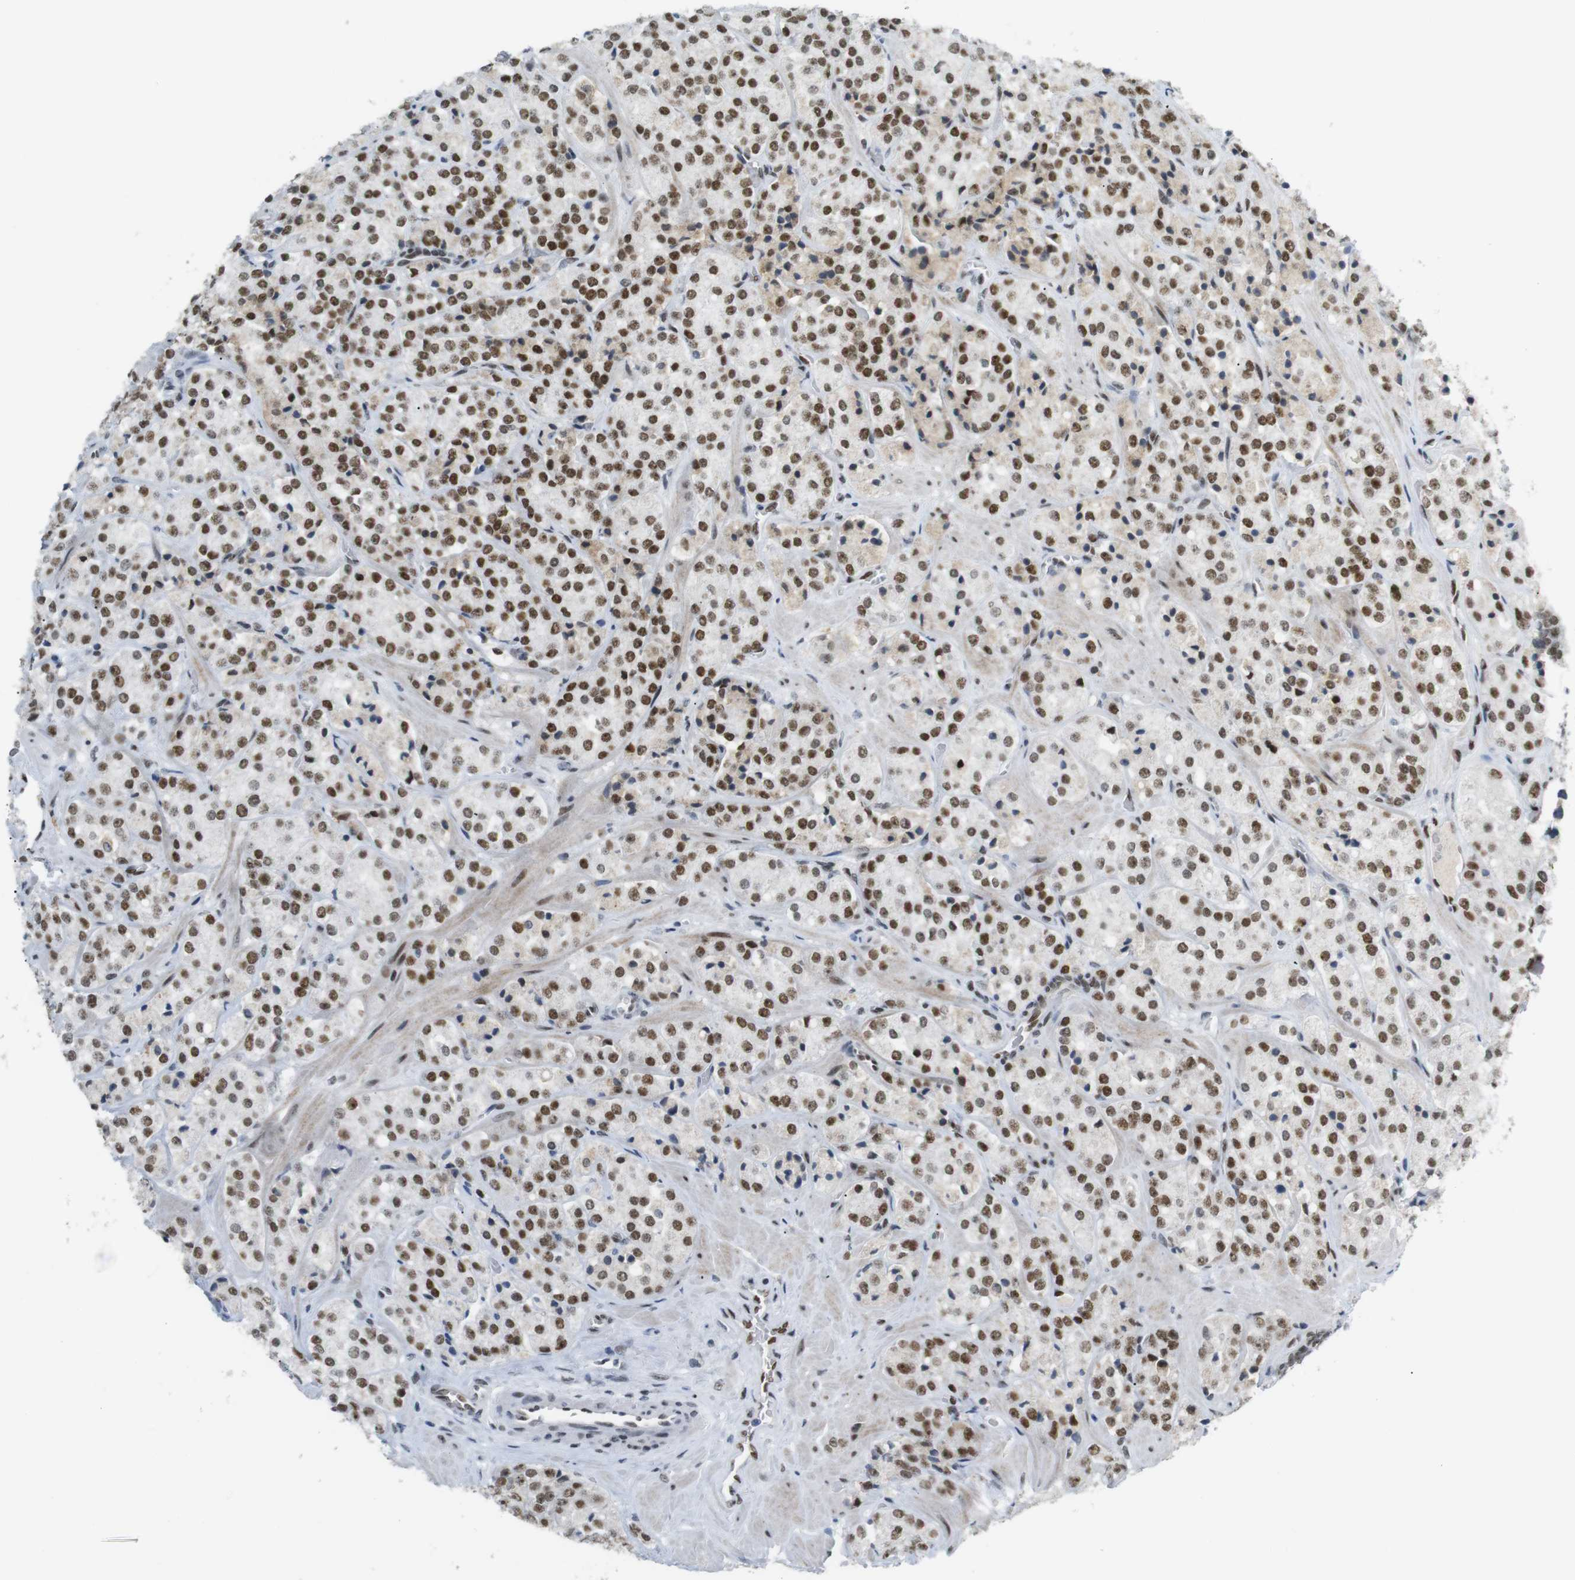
{"staining": {"intensity": "moderate", "quantity": ">75%", "location": "nuclear"}, "tissue": "prostate cancer", "cell_type": "Tumor cells", "image_type": "cancer", "snomed": [{"axis": "morphology", "description": "Adenocarcinoma, High grade"}, {"axis": "topography", "description": "Prostate"}], "caption": "Immunohistochemistry (IHC) histopathology image of neoplastic tissue: prostate high-grade adenocarcinoma stained using immunohistochemistry (IHC) demonstrates medium levels of moderate protein expression localized specifically in the nuclear of tumor cells, appearing as a nuclear brown color.", "gene": "RIOX2", "patient": {"sex": "male", "age": 64}}